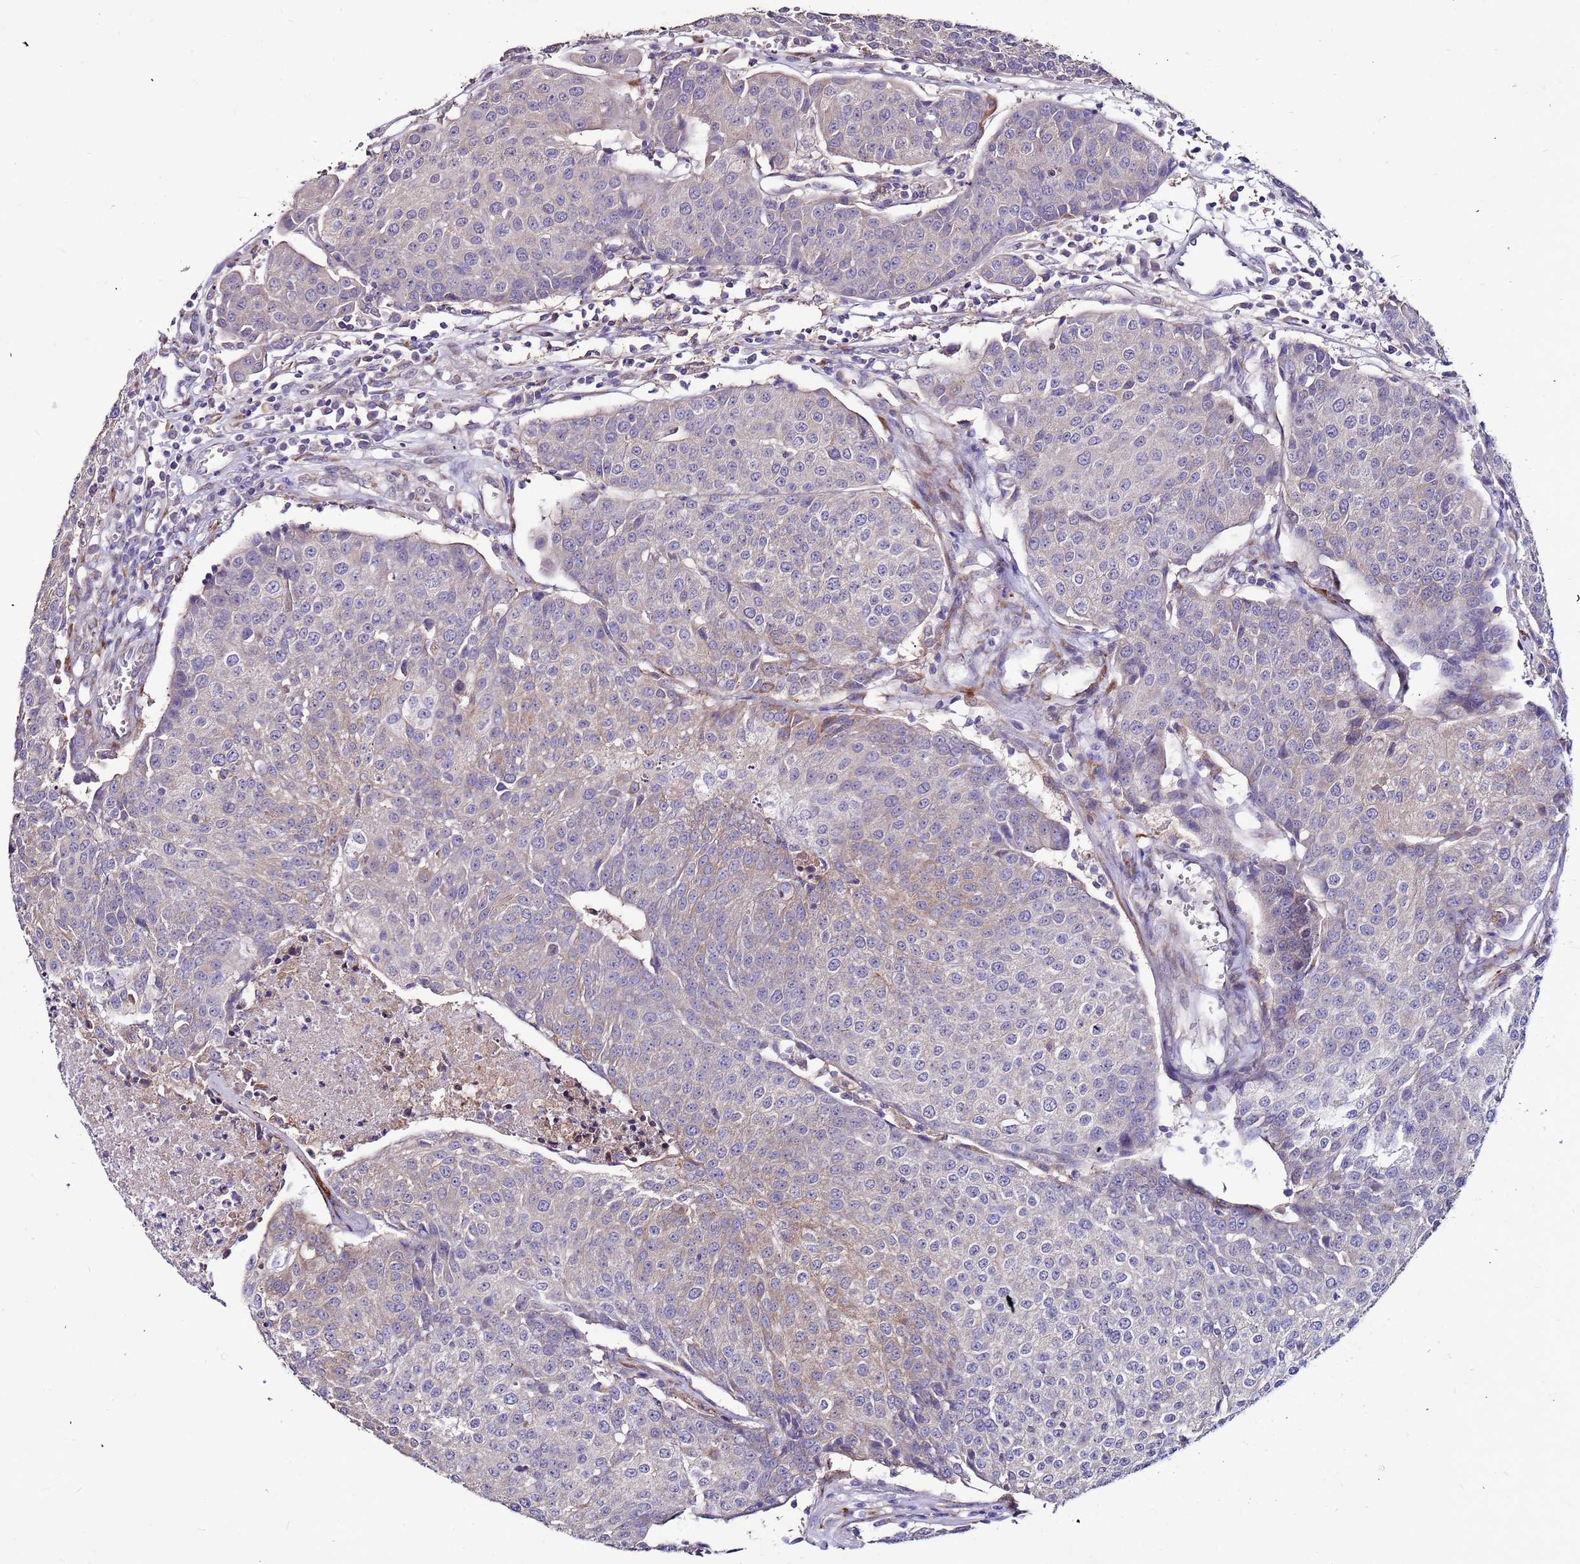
{"staining": {"intensity": "weak", "quantity": "<25%", "location": "cytoplasmic/membranous"}, "tissue": "urothelial cancer", "cell_type": "Tumor cells", "image_type": "cancer", "snomed": [{"axis": "morphology", "description": "Urothelial carcinoma, High grade"}, {"axis": "topography", "description": "Urinary bladder"}], "caption": "Immunohistochemical staining of high-grade urothelial carcinoma exhibits no significant staining in tumor cells.", "gene": "SLC44A3", "patient": {"sex": "female", "age": 85}}